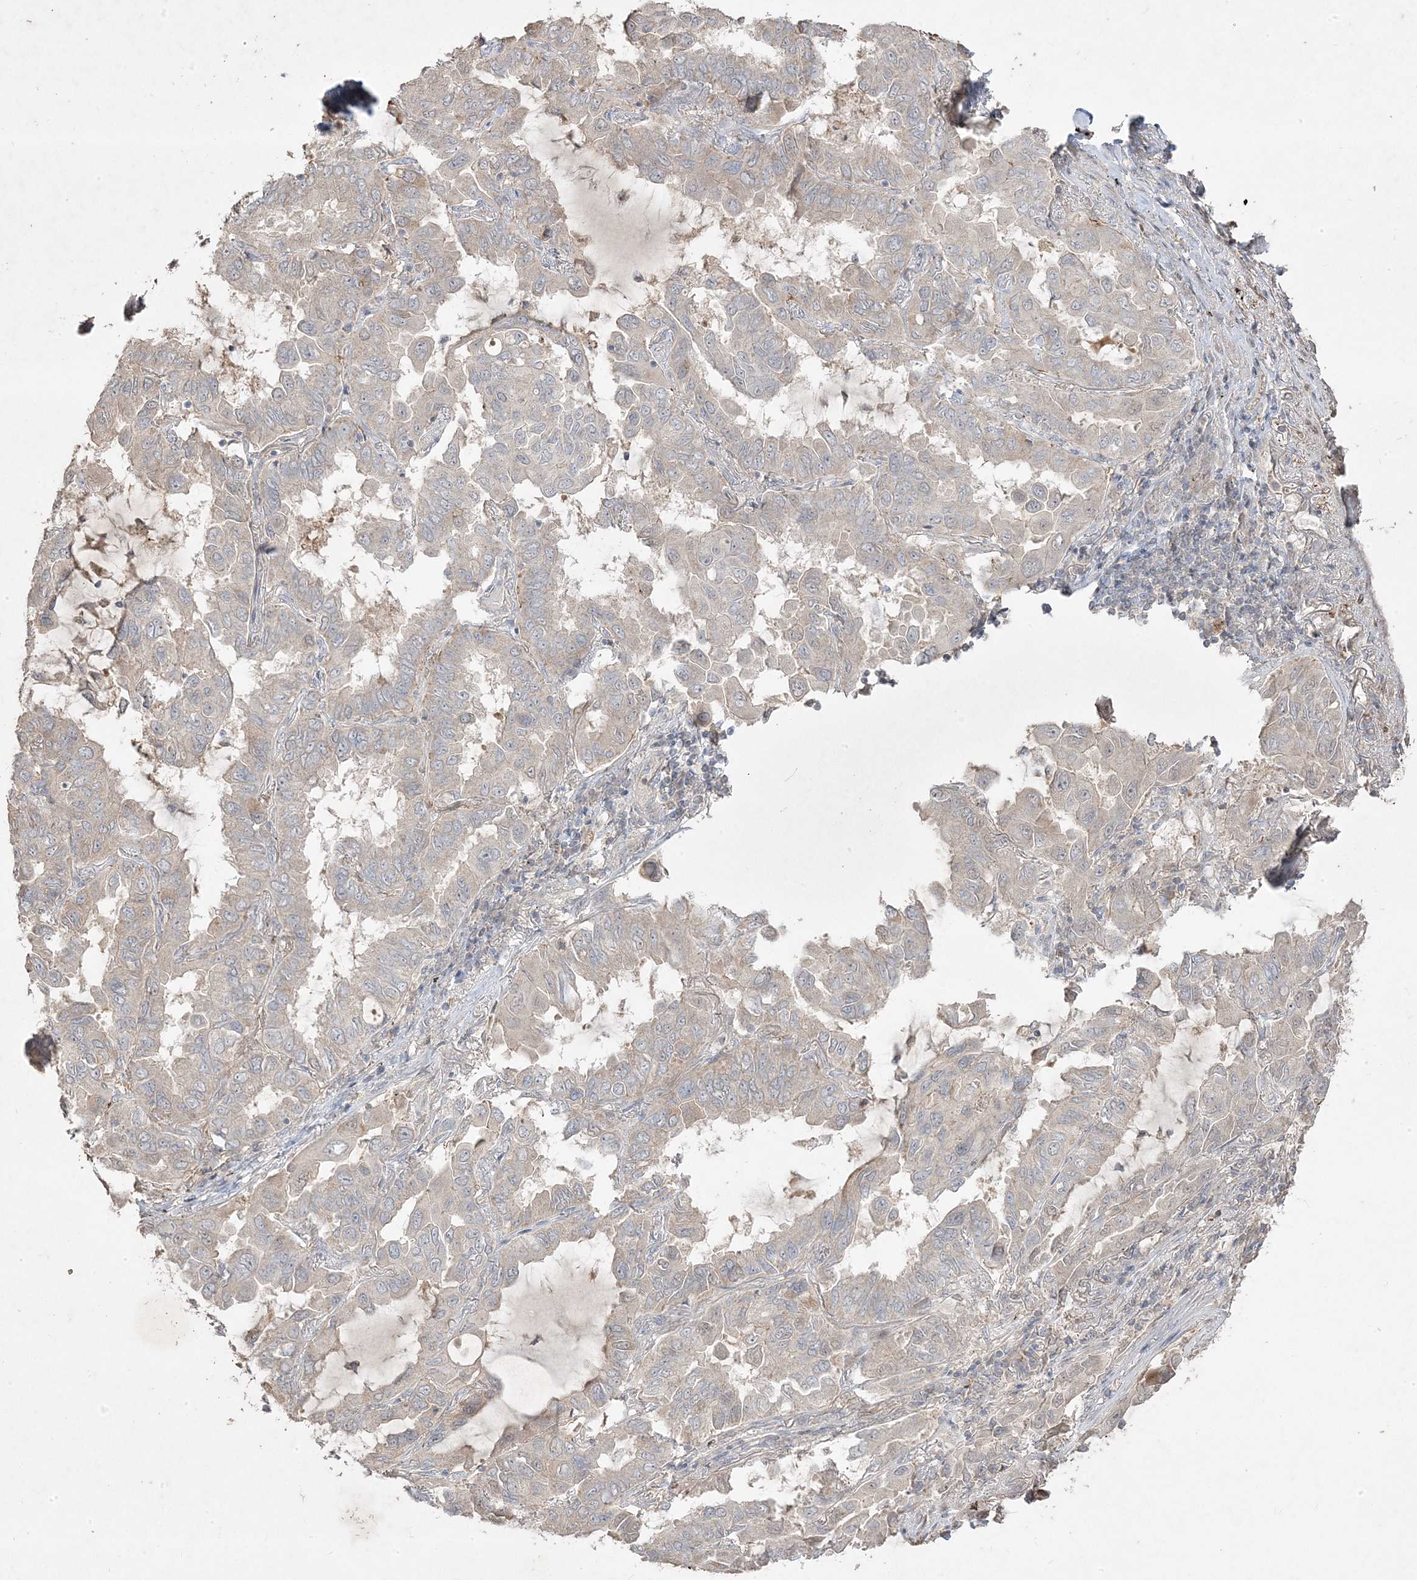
{"staining": {"intensity": "negative", "quantity": "none", "location": "none"}, "tissue": "lung cancer", "cell_type": "Tumor cells", "image_type": "cancer", "snomed": [{"axis": "morphology", "description": "Adenocarcinoma, NOS"}, {"axis": "topography", "description": "Lung"}], "caption": "DAB (3,3'-diaminobenzidine) immunohistochemical staining of lung cancer displays no significant staining in tumor cells.", "gene": "RGL4", "patient": {"sex": "male", "age": 64}}